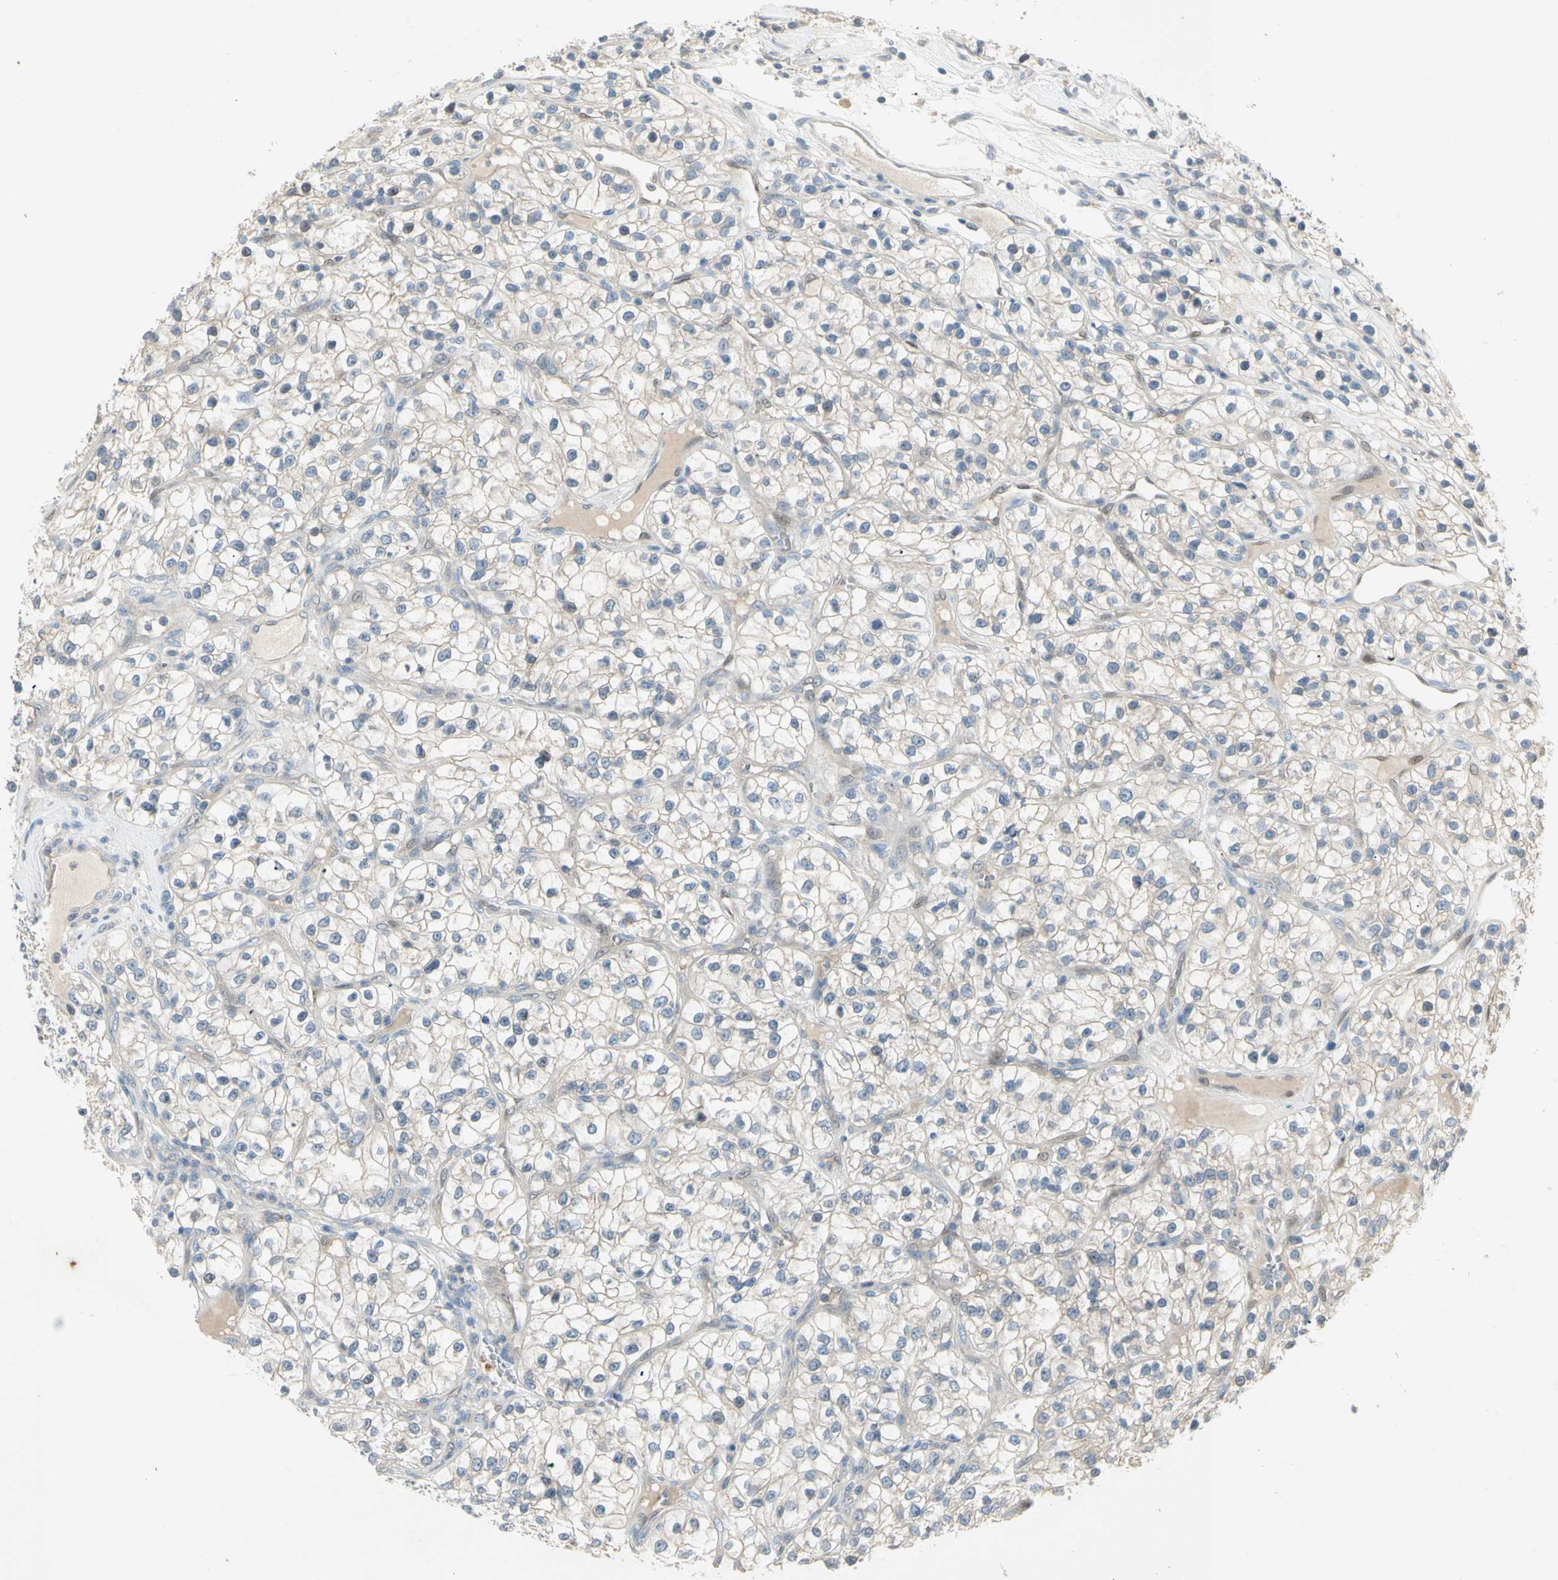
{"staining": {"intensity": "negative", "quantity": "none", "location": "none"}, "tissue": "renal cancer", "cell_type": "Tumor cells", "image_type": "cancer", "snomed": [{"axis": "morphology", "description": "Adenocarcinoma, NOS"}, {"axis": "topography", "description": "Kidney"}], "caption": "The immunohistochemistry photomicrograph has no significant positivity in tumor cells of renal cancer (adenocarcinoma) tissue.", "gene": "IL1R1", "patient": {"sex": "female", "age": 57}}